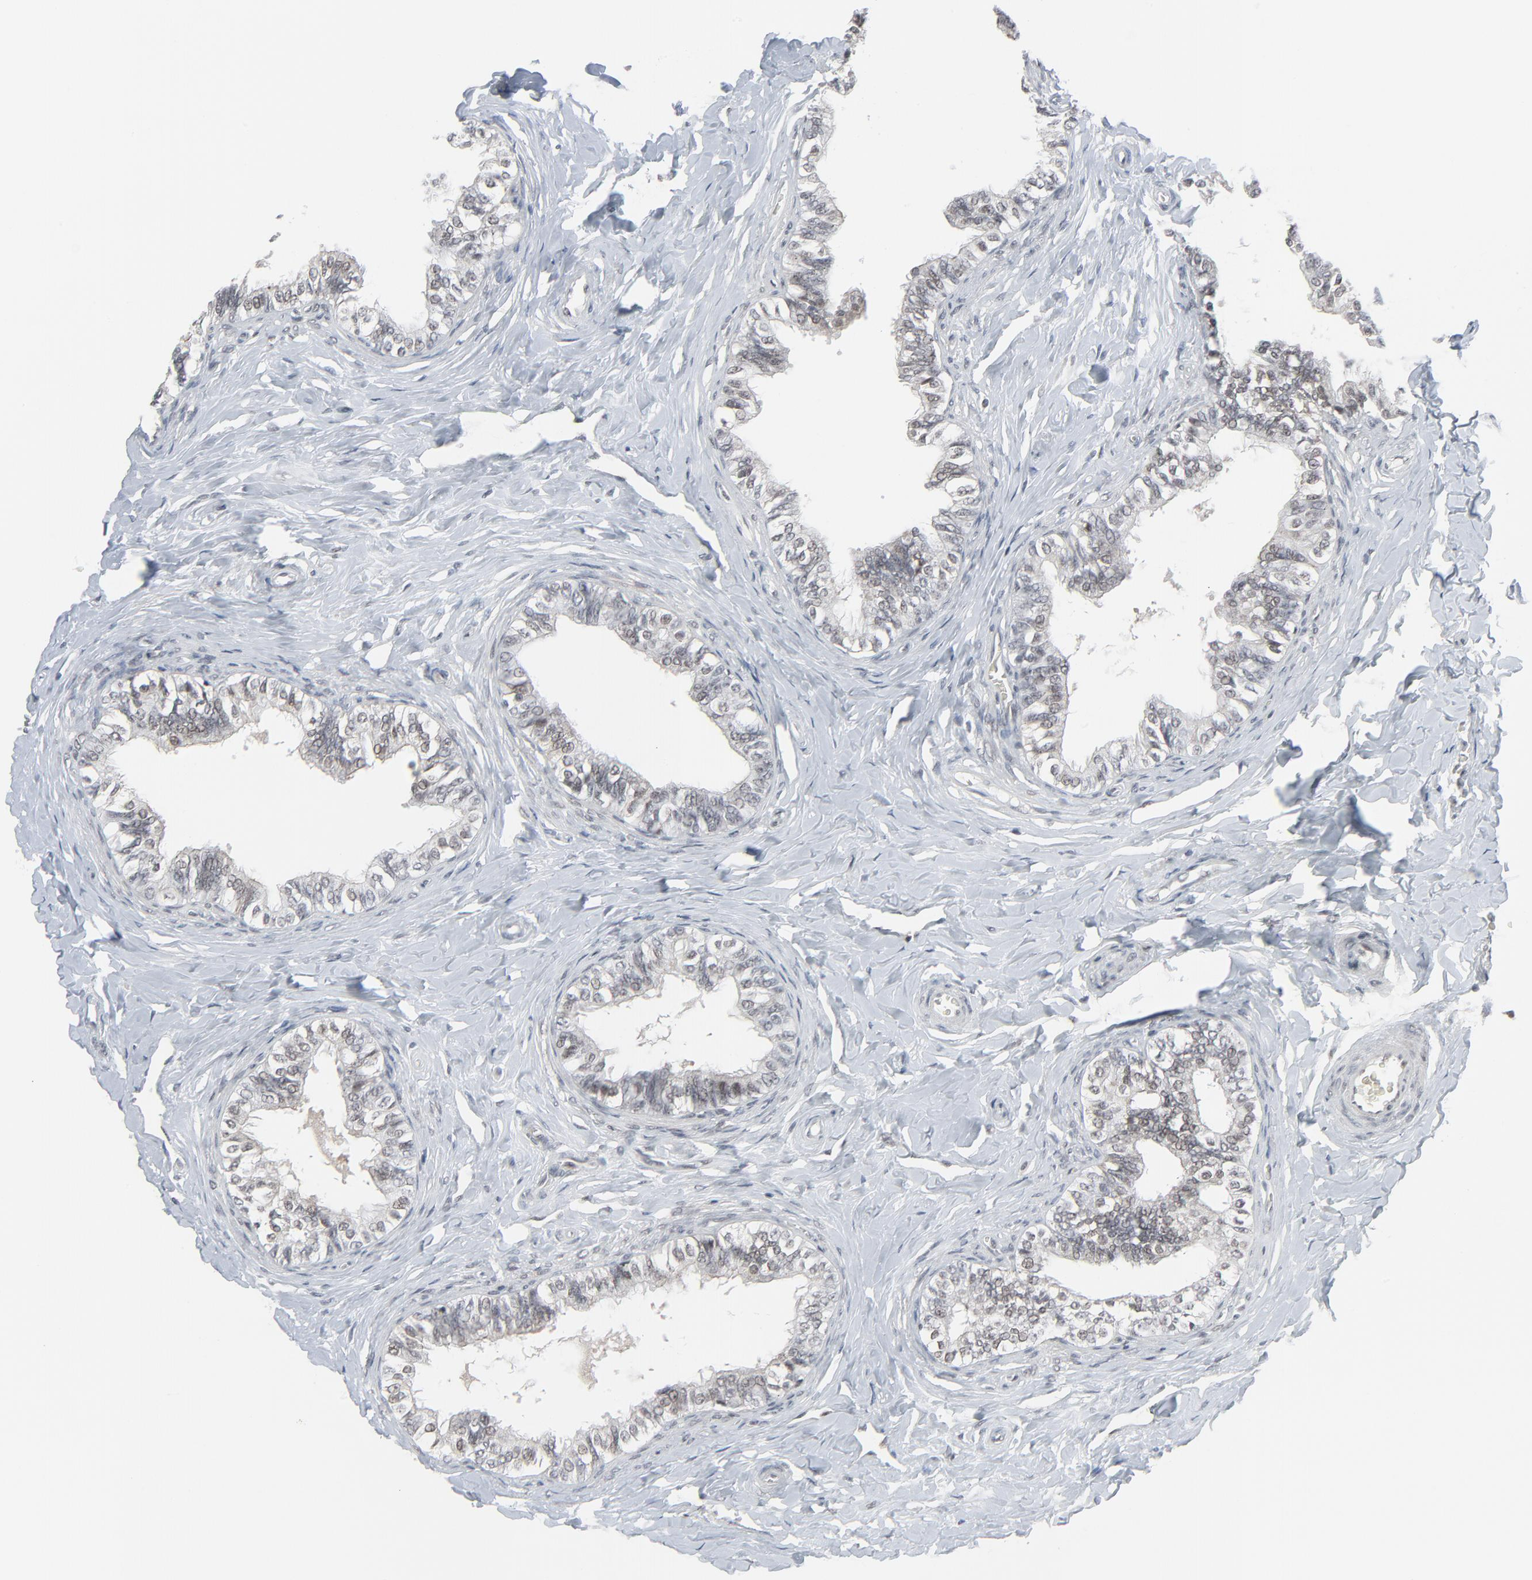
{"staining": {"intensity": "moderate", "quantity": "25%-75%", "location": "nuclear"}, "tissue": "epididymis", "cell_type": "Glandular cells", "image_type": "normal", "snomed": [{"axis": "morphology", "description": "Normal tissue, NOS"}, {"axis": "topography", "description": "Soft tissue"}, {"axis": "topography", "description": "Epididymis"}], "caption": "Epididymis stained with a protein marker displays moderate staining in glandular cells.", "gene": "FBXO28", "patient": {"sex": "male", "age": 26}}